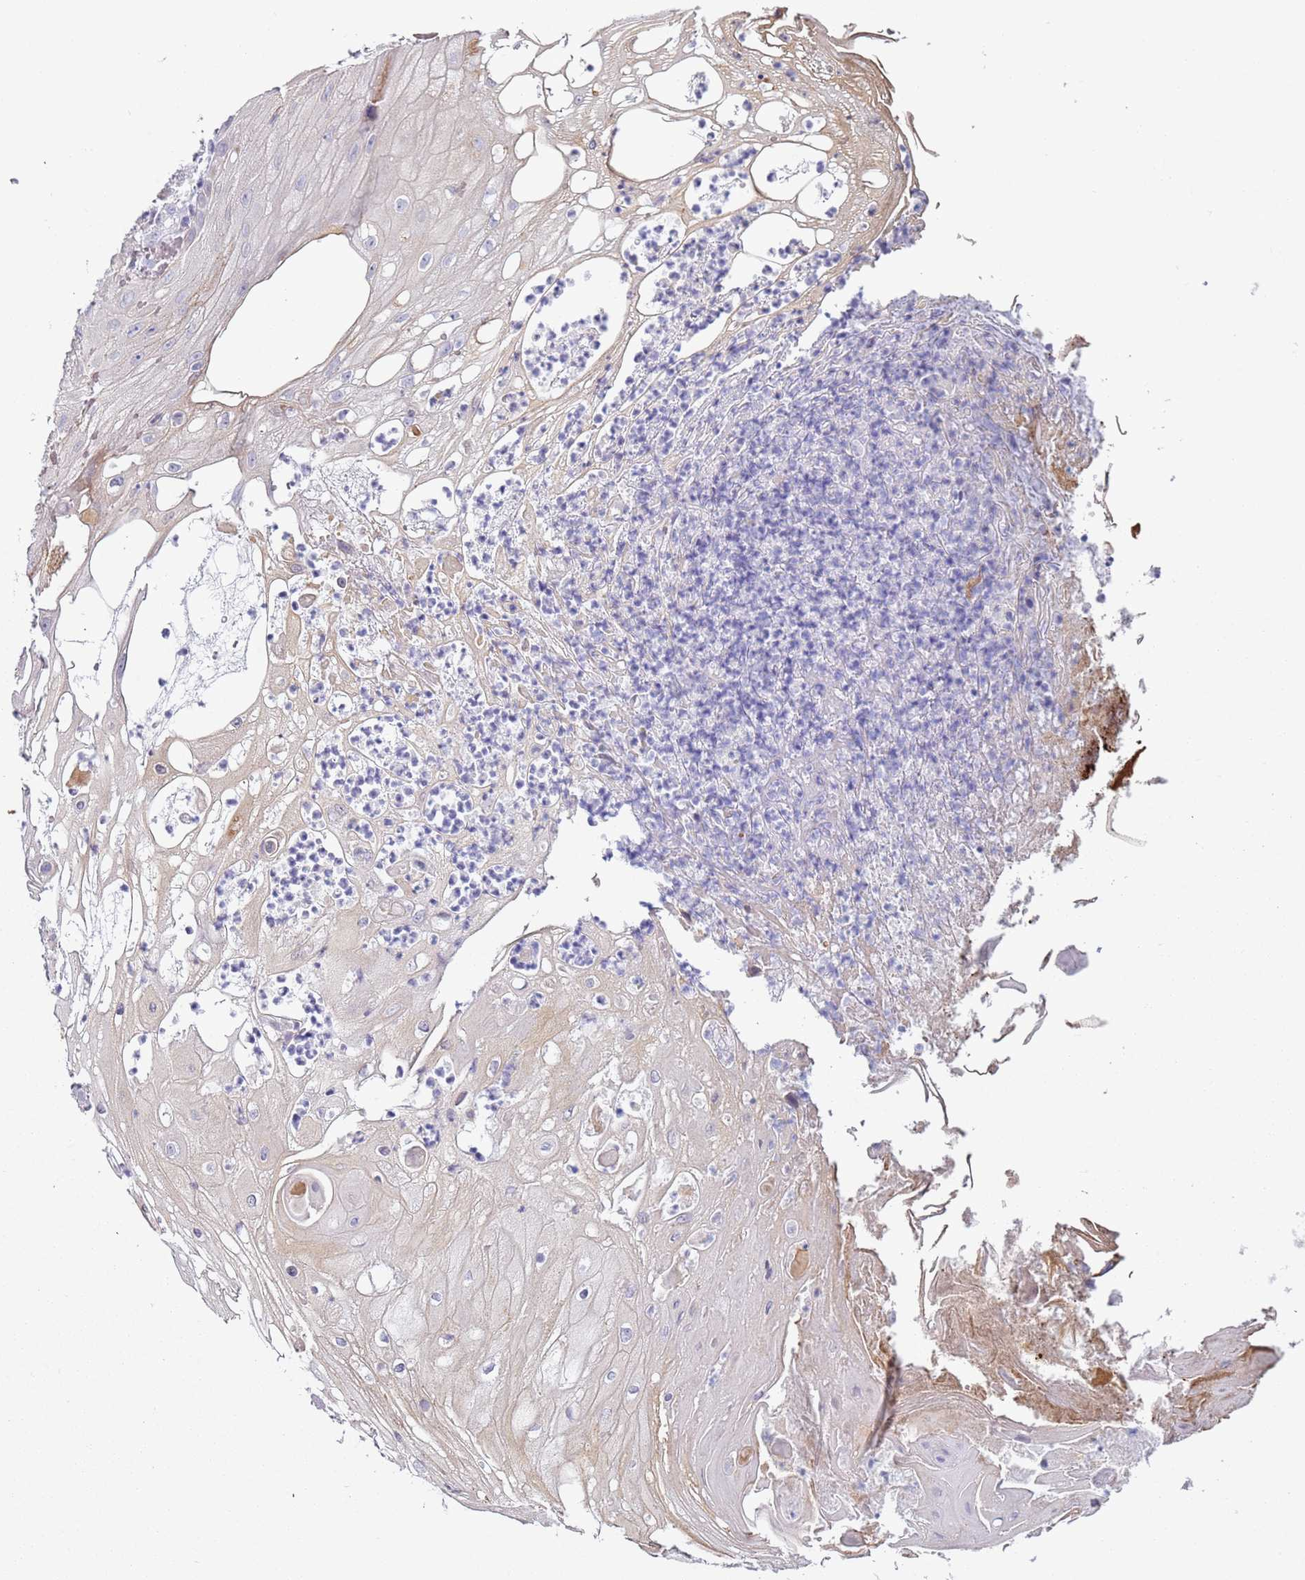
{"staining": {"intensity": "negative", "quantity": "none", "location": "none"}, "tissue": "skin cancer", "cell_type": "Tumor cells", "image_type": "cancer", "snomed": [{"axis": "morphology", "description": "Squamous cell carcinoma, NOS"}, {"axis": "topography", "description": "Skin"}], "caption": "The photomicrograph displays no staining of tumor cells in squamous cell carcinoma (skin). Nuclei are stained in blue.", "gene": "NPAP1", "patient": {"sex": "male", "age": 70}}